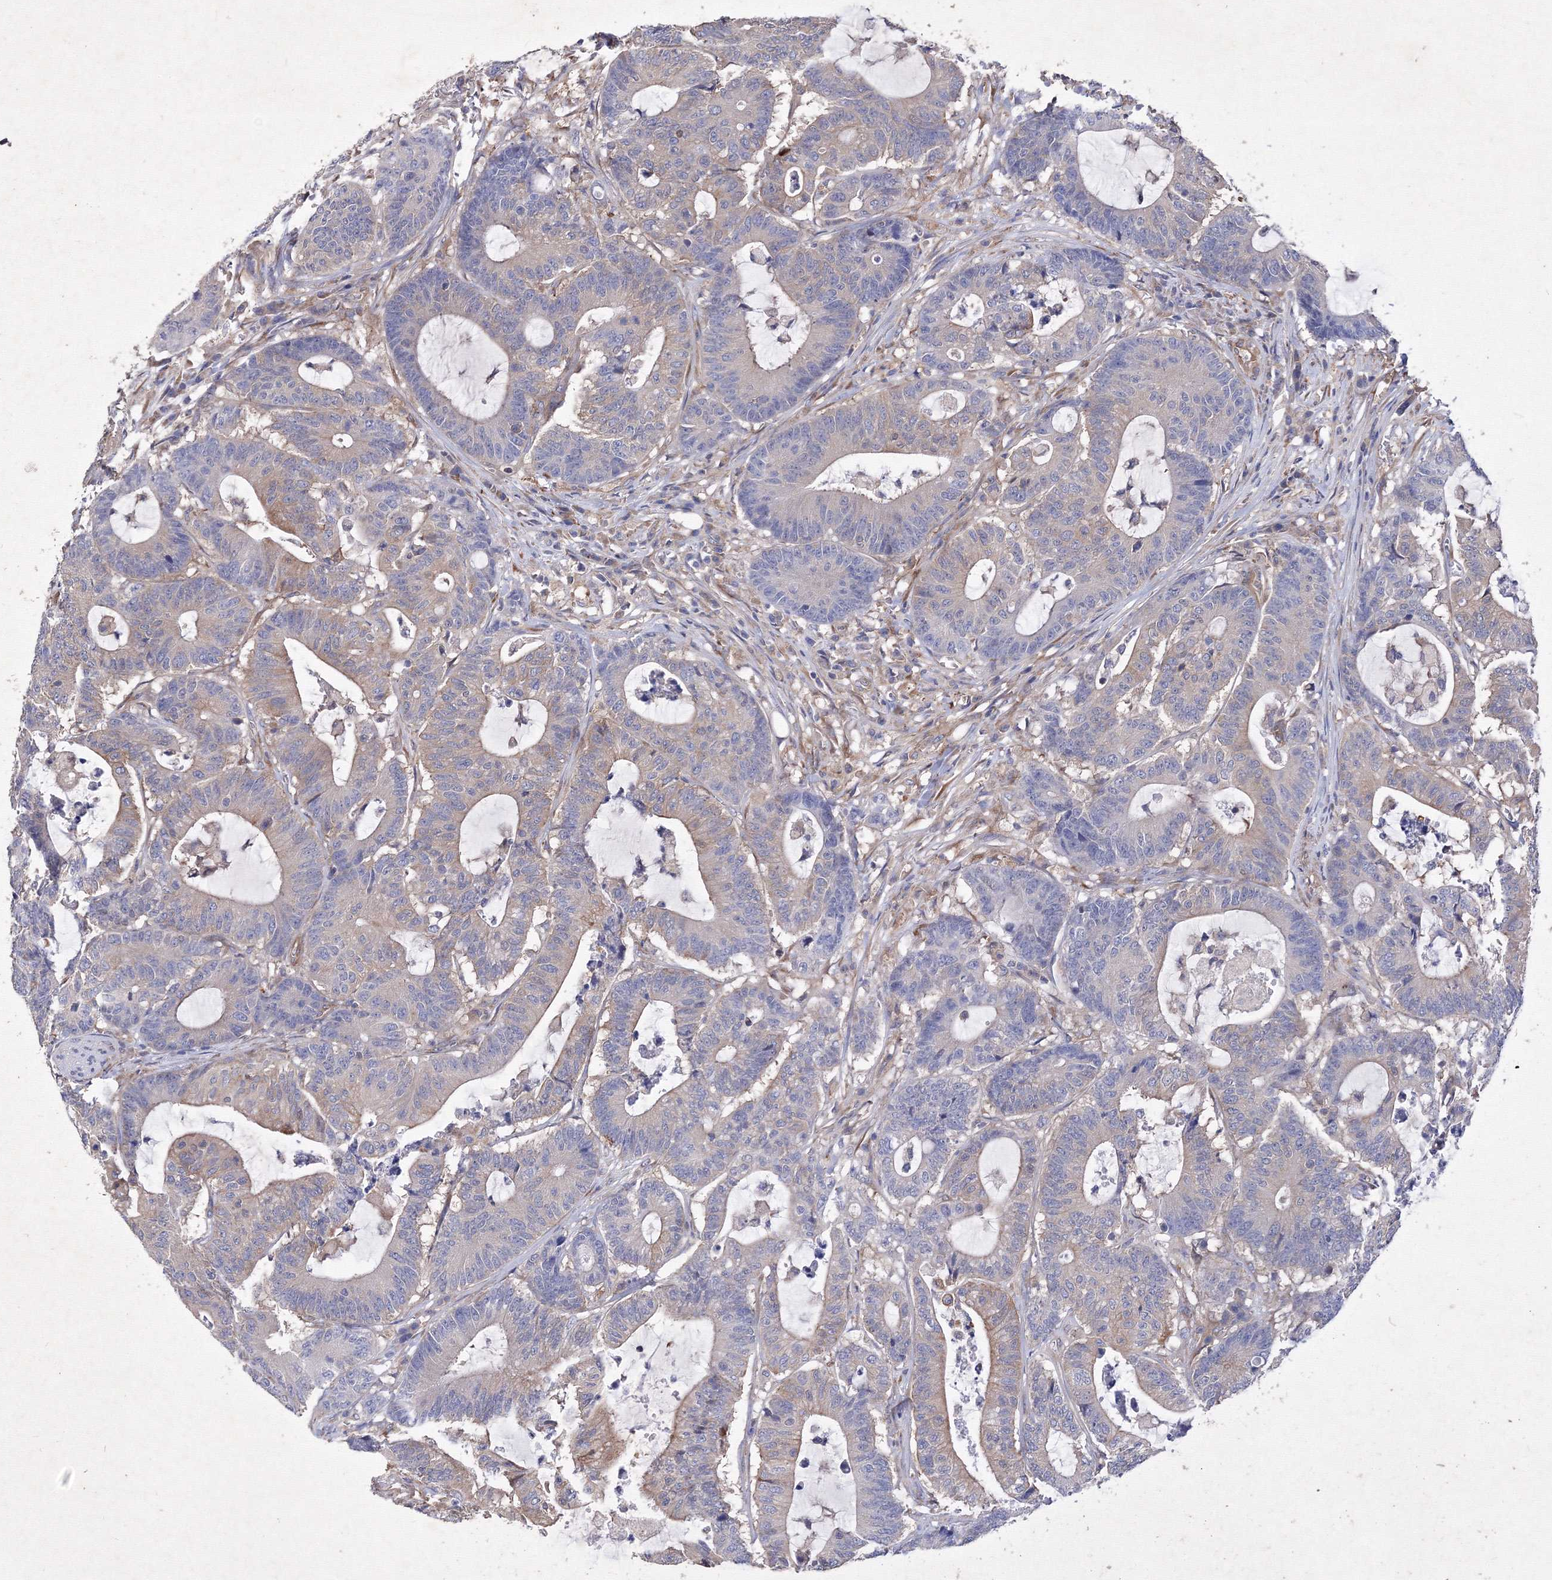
{"staining": {"intensity": "negative", "quantity": "none", "location": "none"}, "tissue": "colorectal cancer", "cell_type": "Tumor cells", "image_type": "cancer", "snomed": [{"axis": "morphology", "description": "Adenocarcinoma, NOS"}, {"axis": "topography", "description": "Colon"}], "caption": "IHC of colorectal cancer (adenocarcinoma) displays no staining in tumor cells.", "gene": "SNX18", "patient": {"sex": "female", "age": 84}}